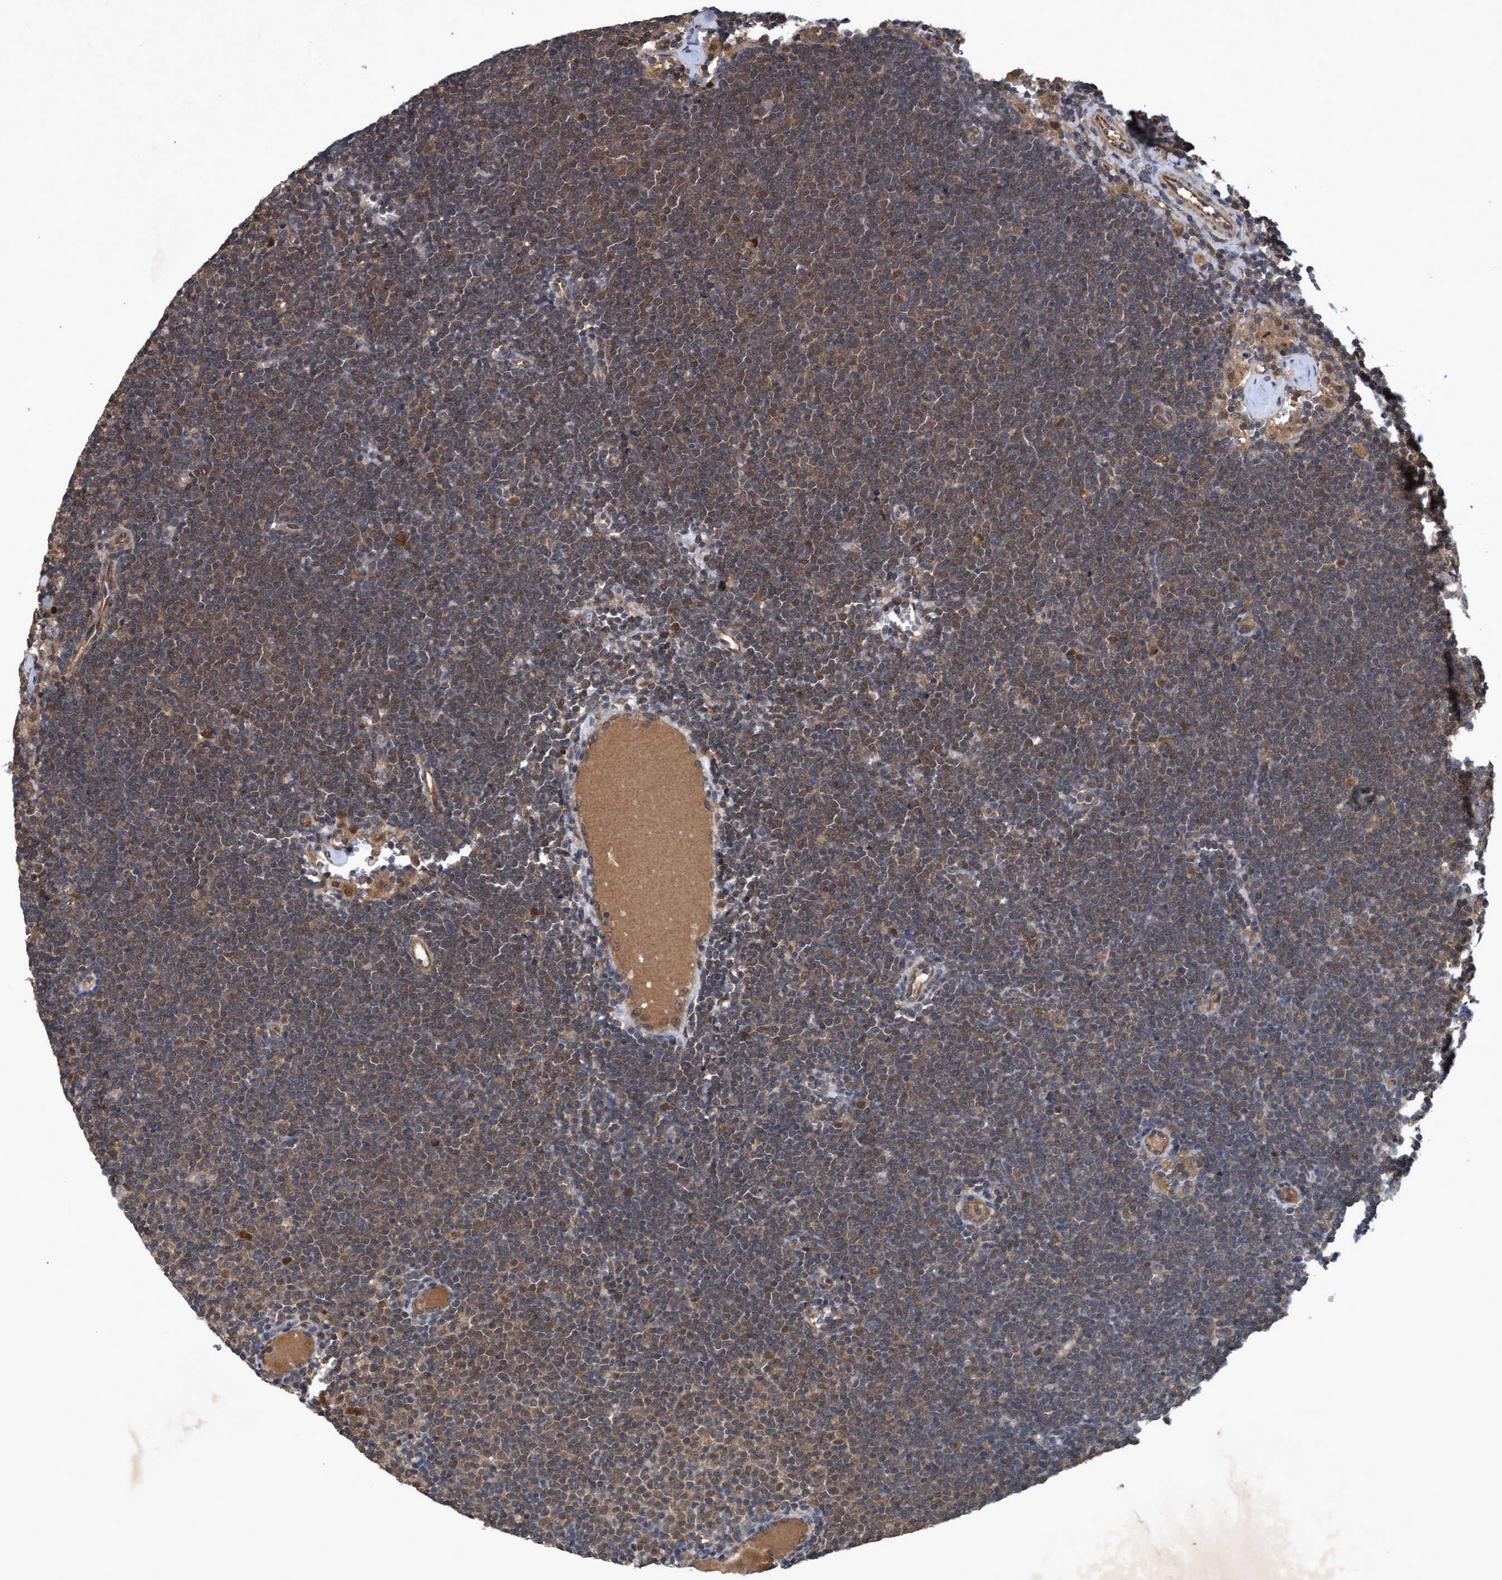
{"staining": {"intensity": "moderate", "quantity": "25%-75%", "location": "cytoplasmic/membranous,nuclear"}, "tissue": "lymphoma", "cell_type": "Tumor cells", "image_type": "cancer", "snomed": [{"axis": "morphology", "description": "Malignant lymphoma, non-Hodgkin's type, Low grade"}, {"axis": "topography", "description": "Lymph node"}], "caption": "Human lymphoma stained with a protein marker demonstrates moderate staining in tumor cells.", "gene": "PSMB6", "patient": {"sex": "female", "age": 53}}